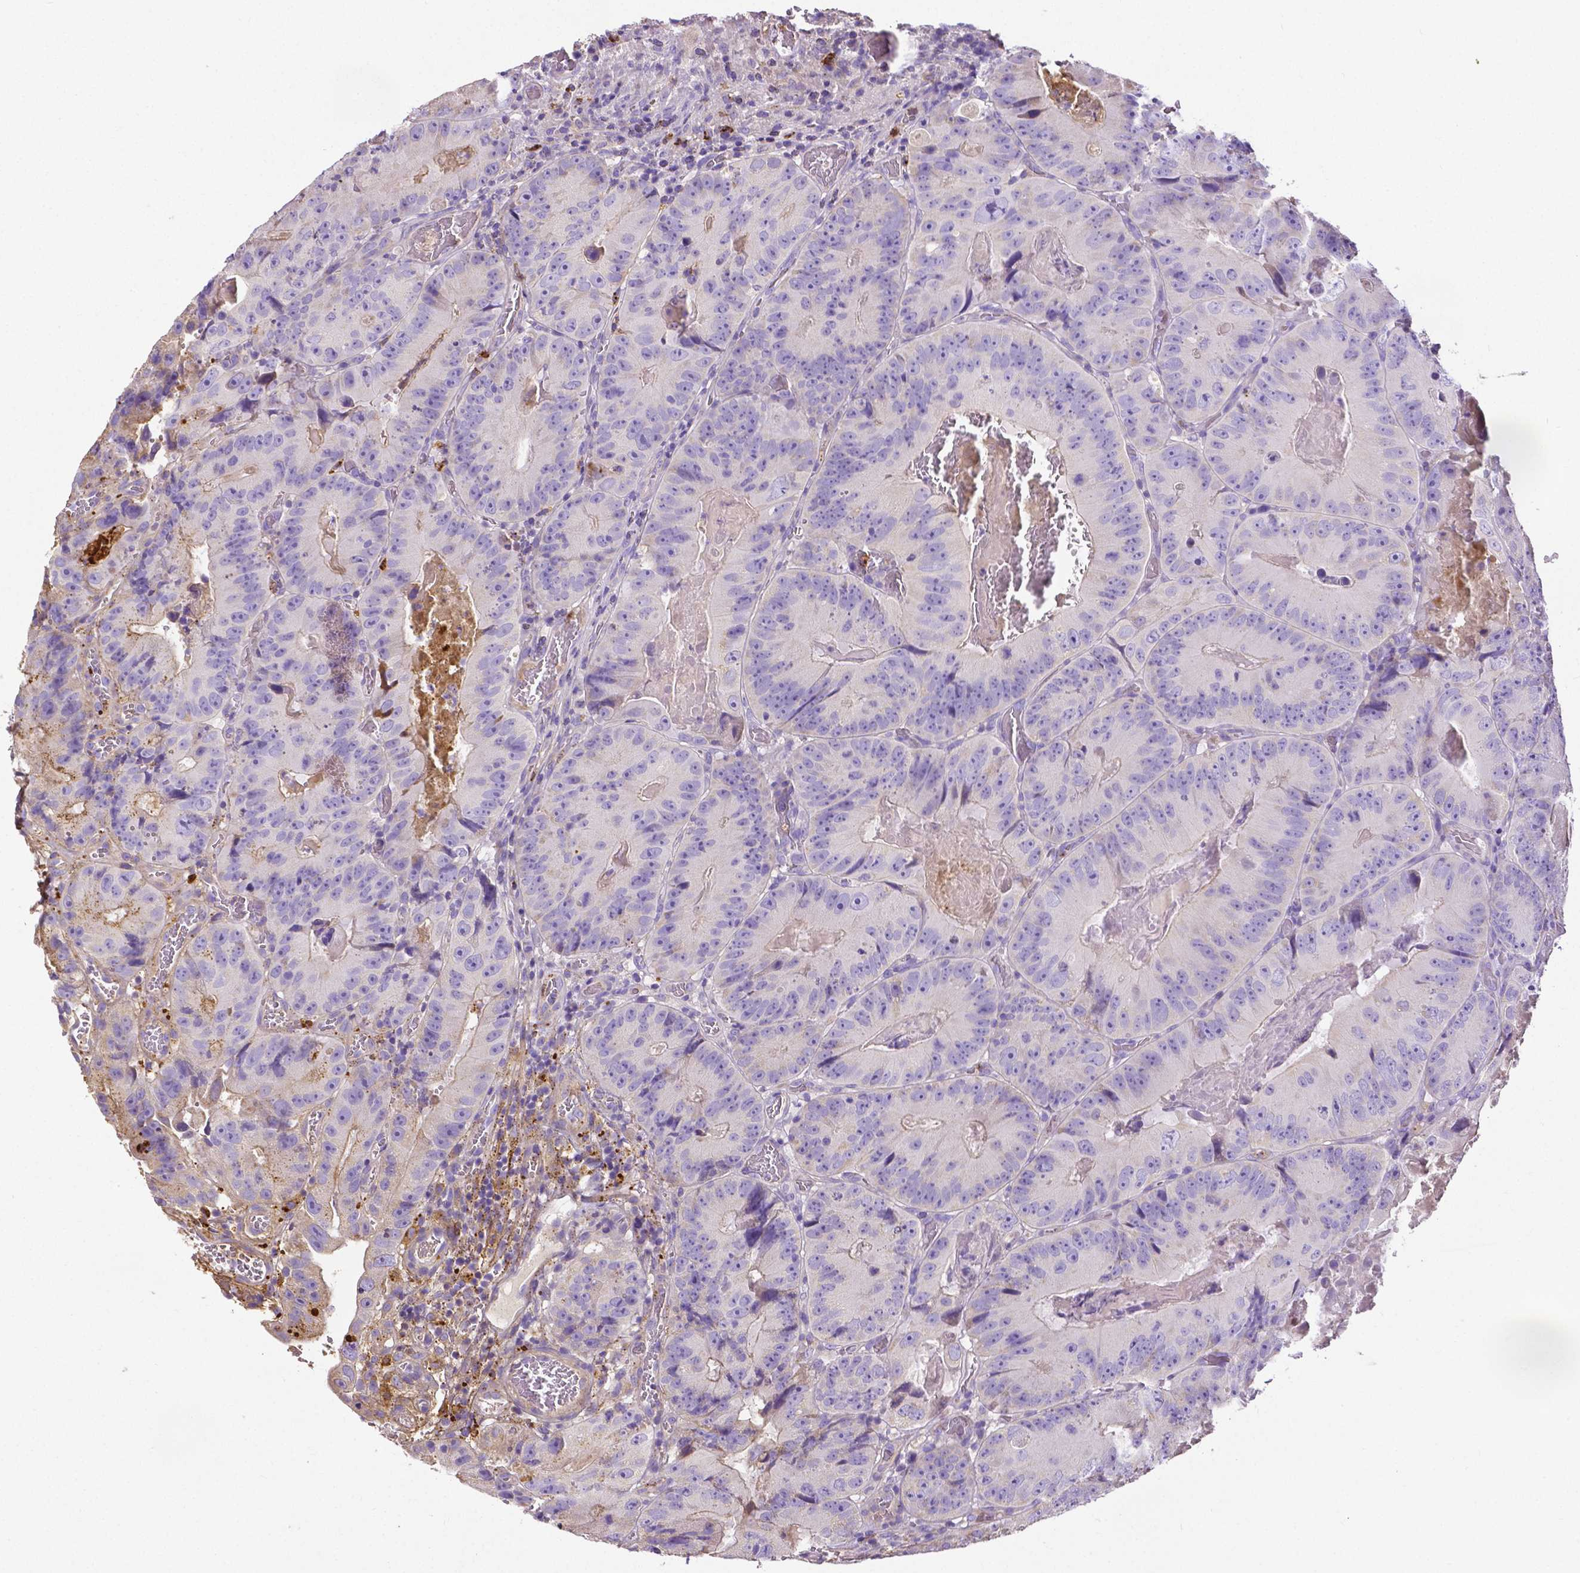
{"staining": {"intensity": "negative", "quantity": "none", "location": "none"}, "tissue": "colorectal cancer", "cell_type": "Tumor cells", "image_type": "cancer", "snomed": [{"axis": "morphology", "description": "Adenocarcinoma, NOS"}, {"axis": "topography", "description": "Colon"}], "caption": "The immunohistochemistry (IHC) photomicrograph has no significant staining in tumor cells of colorectal cancer (adenocarcinoma) tissue.", "gene": "MMP9", "patient": {"sex": "female", "age": 86}}